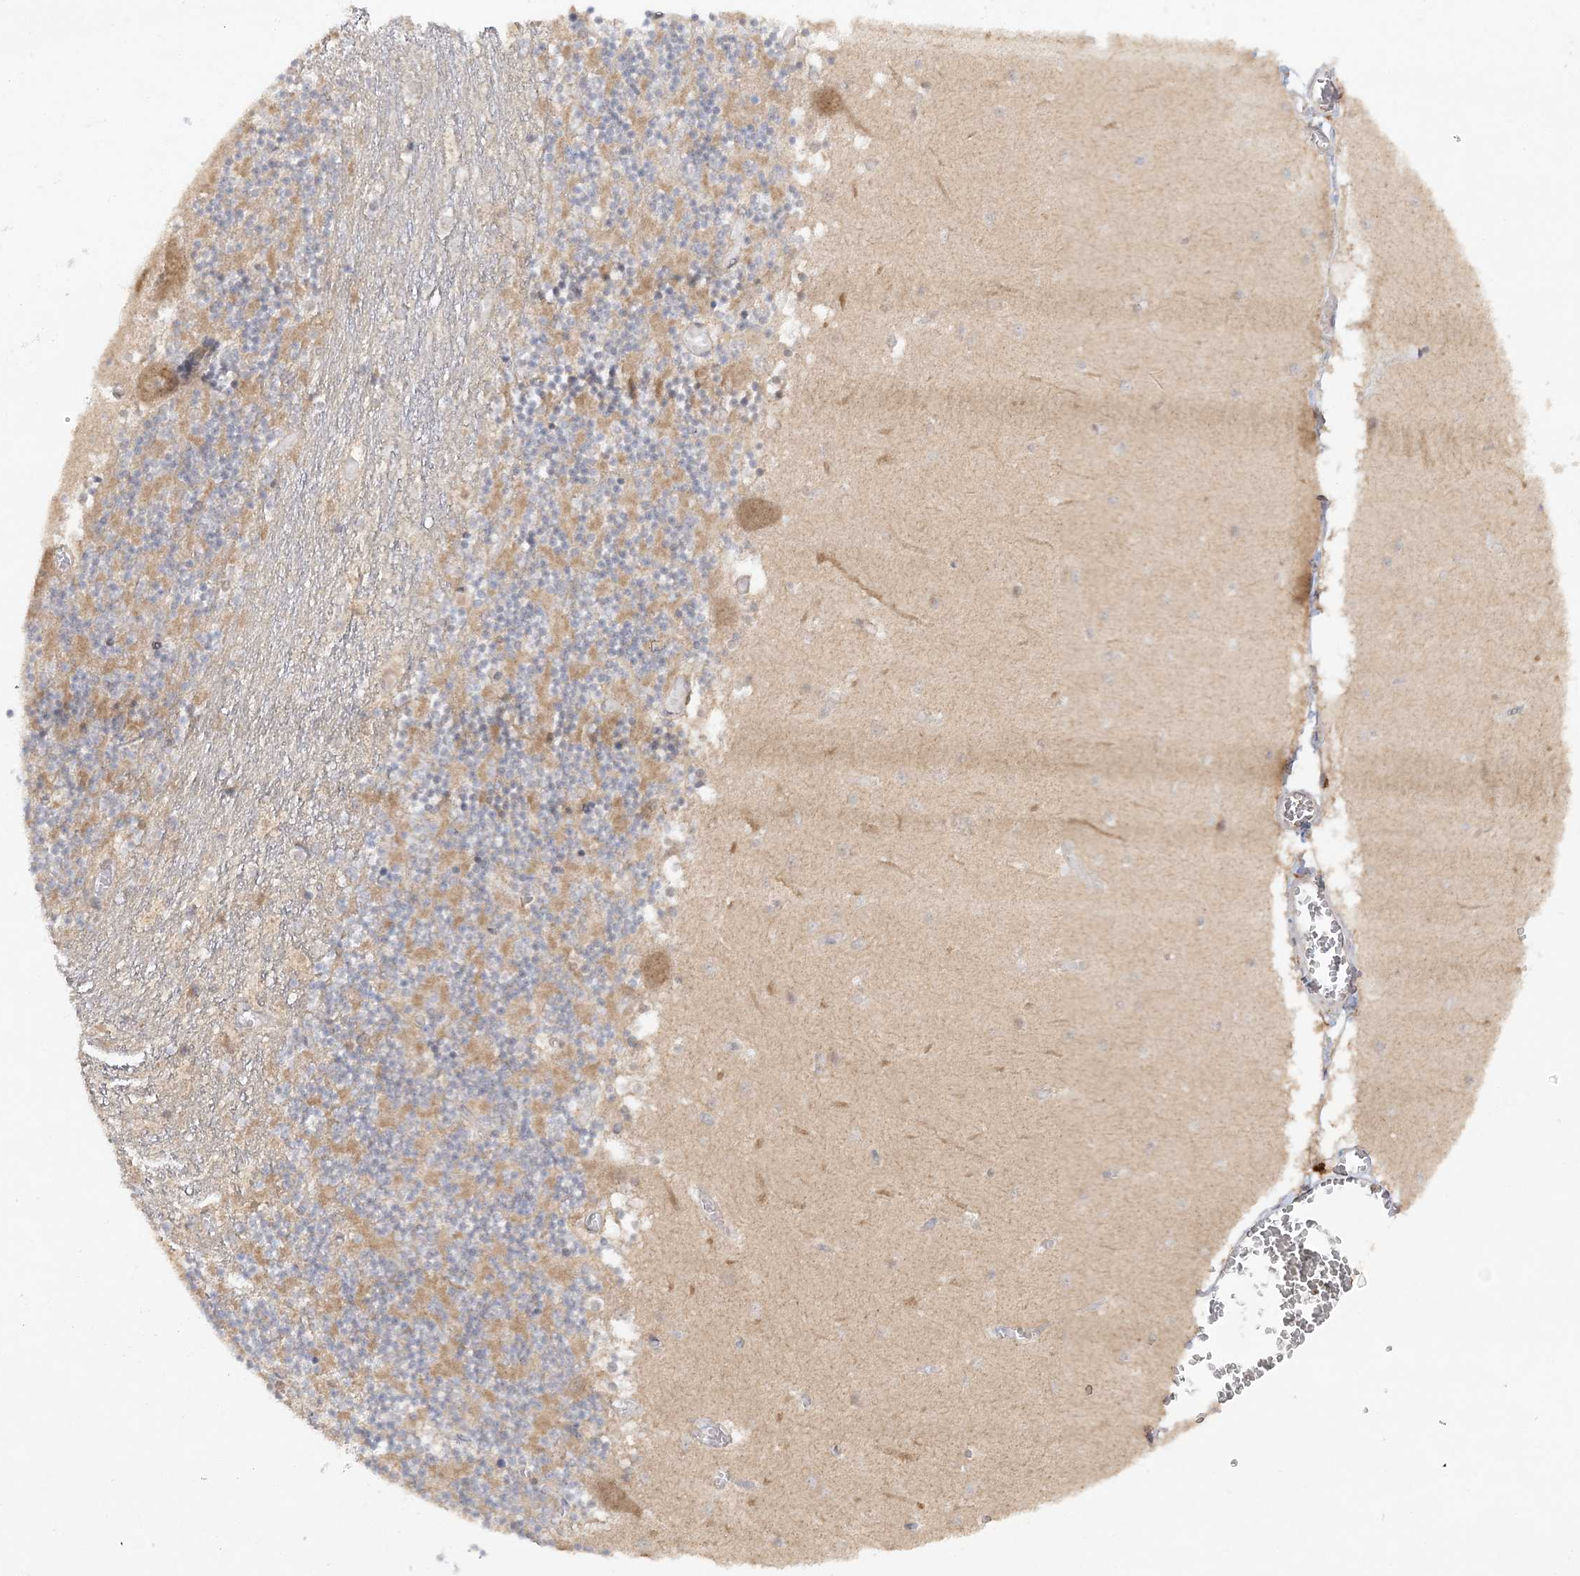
{"staining": {"intensity": "moderate", "quantity": "25%-75%", "location": "cytoplasmic/membranous"}, "tissue": "cerebellum", "cell_type": "Cells in granular layer", "image_type": "normal", "snomed": [{"axis": "morphology", "description": "Normal tissue, NOS"}, {"axis": "topography", "description": "Cerebellum"}], "caption": "The image reveals staining of unremarkable cerebellum, revealing moderate cytoplasmic/membranous protein expression (brown color) within cells in granular layer. Immunohistochemistry (ihc) stains the protein in brown and the nuclei are stained blue.", "gene": "MMADHC", "patient": {"sex": "female", "age": 28}}